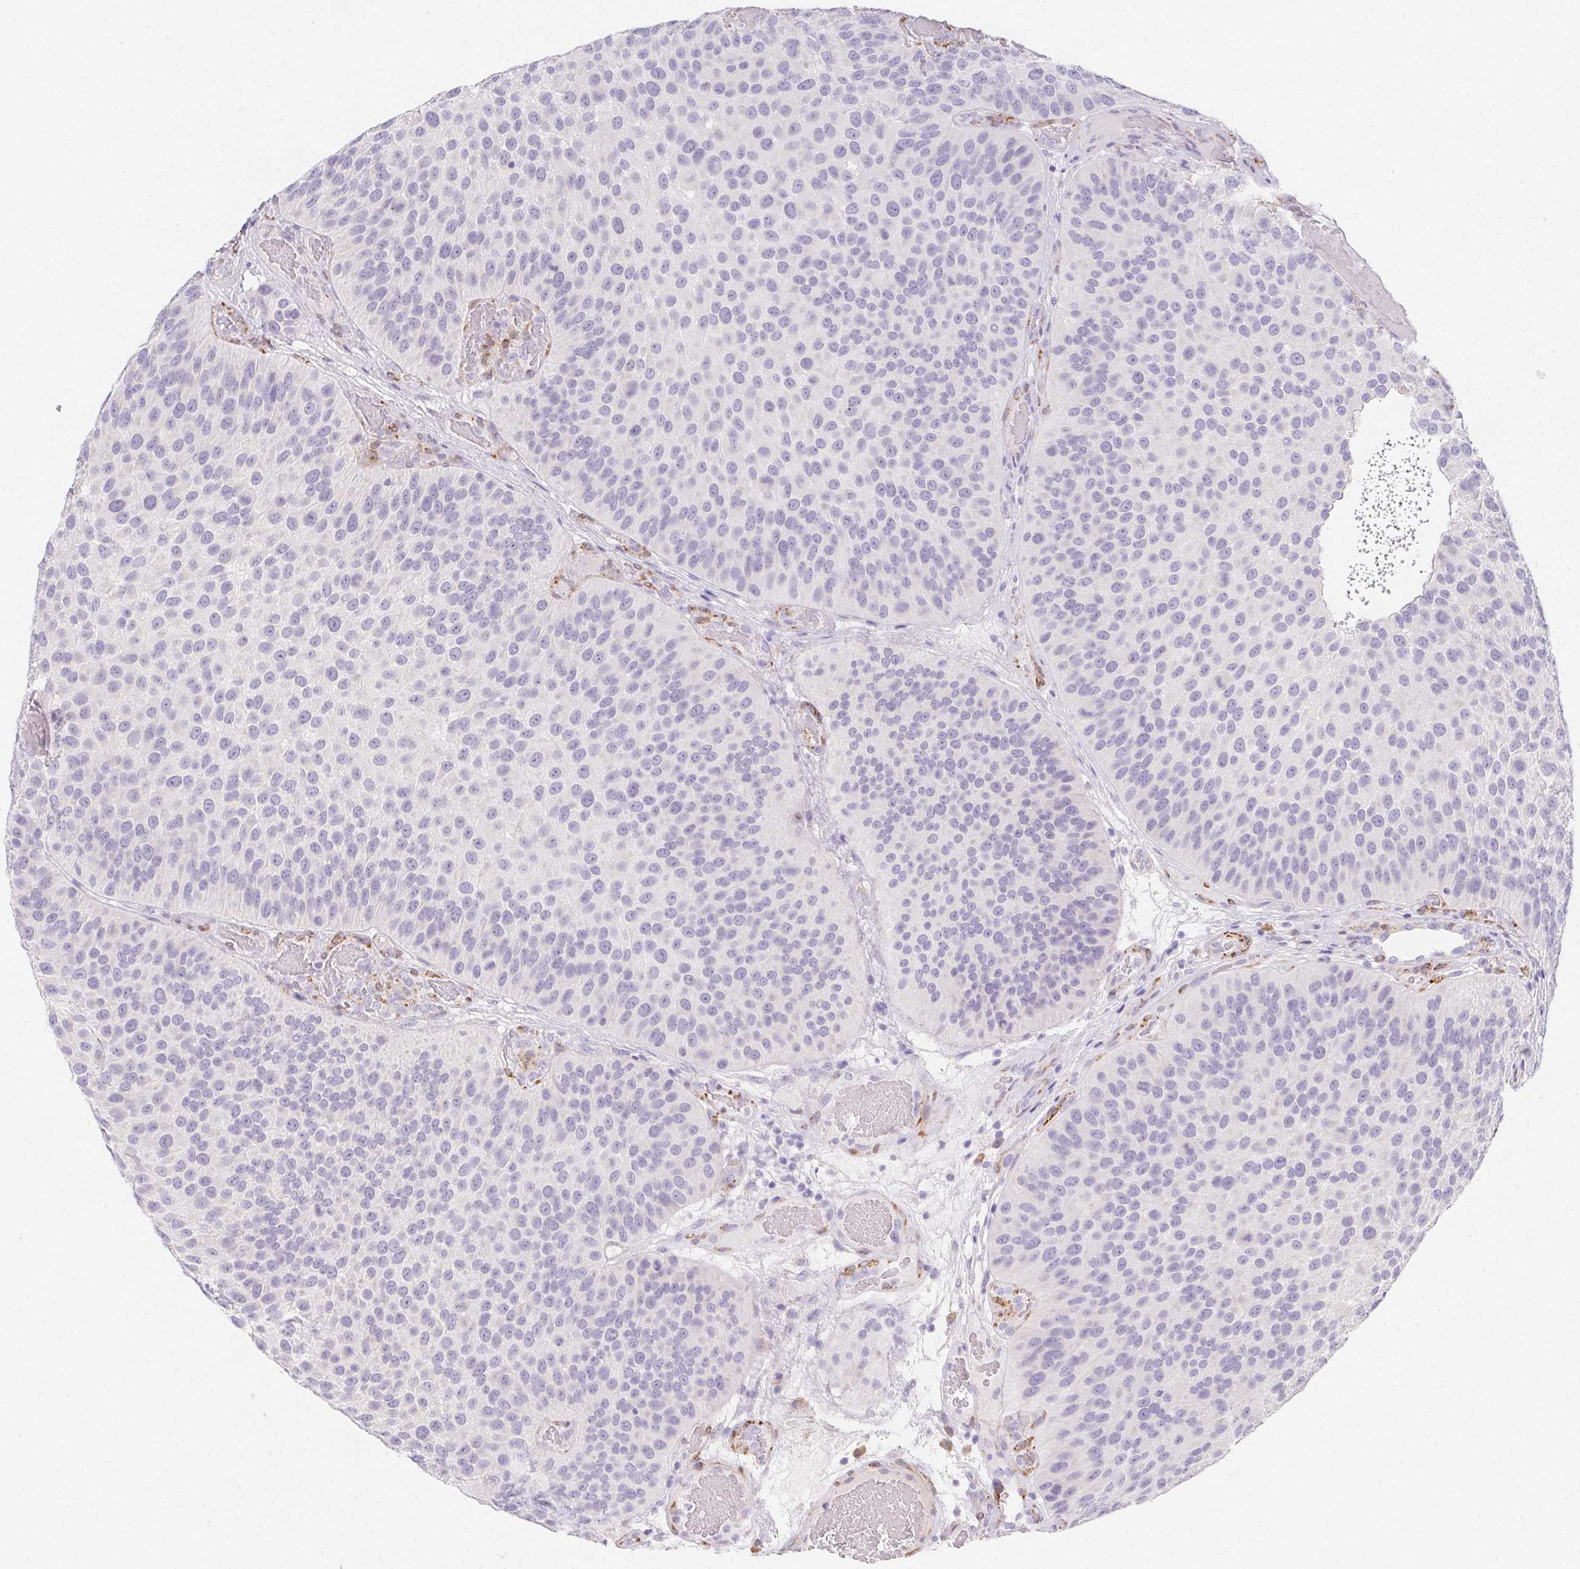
{"staining": {"intensity": "negative", "quantity": "none", "location": "none"}, "tissue": "urothelial cancer", "cell_type": "Tumor cells", "image_type": "cancer", "snomed": [{"axis": "morphology", "description": "Urothelial carcinoma, Low grade"}, {"axis": "topography", "description": "Urinary bladder"}], "caption": "This is a image of immunohistochemistry staining of urothelial carcinoma (low-grade), which shows no staining in tumor cells.", "gene": "HRC", "patient": {"sex": "male", "age": 76}}